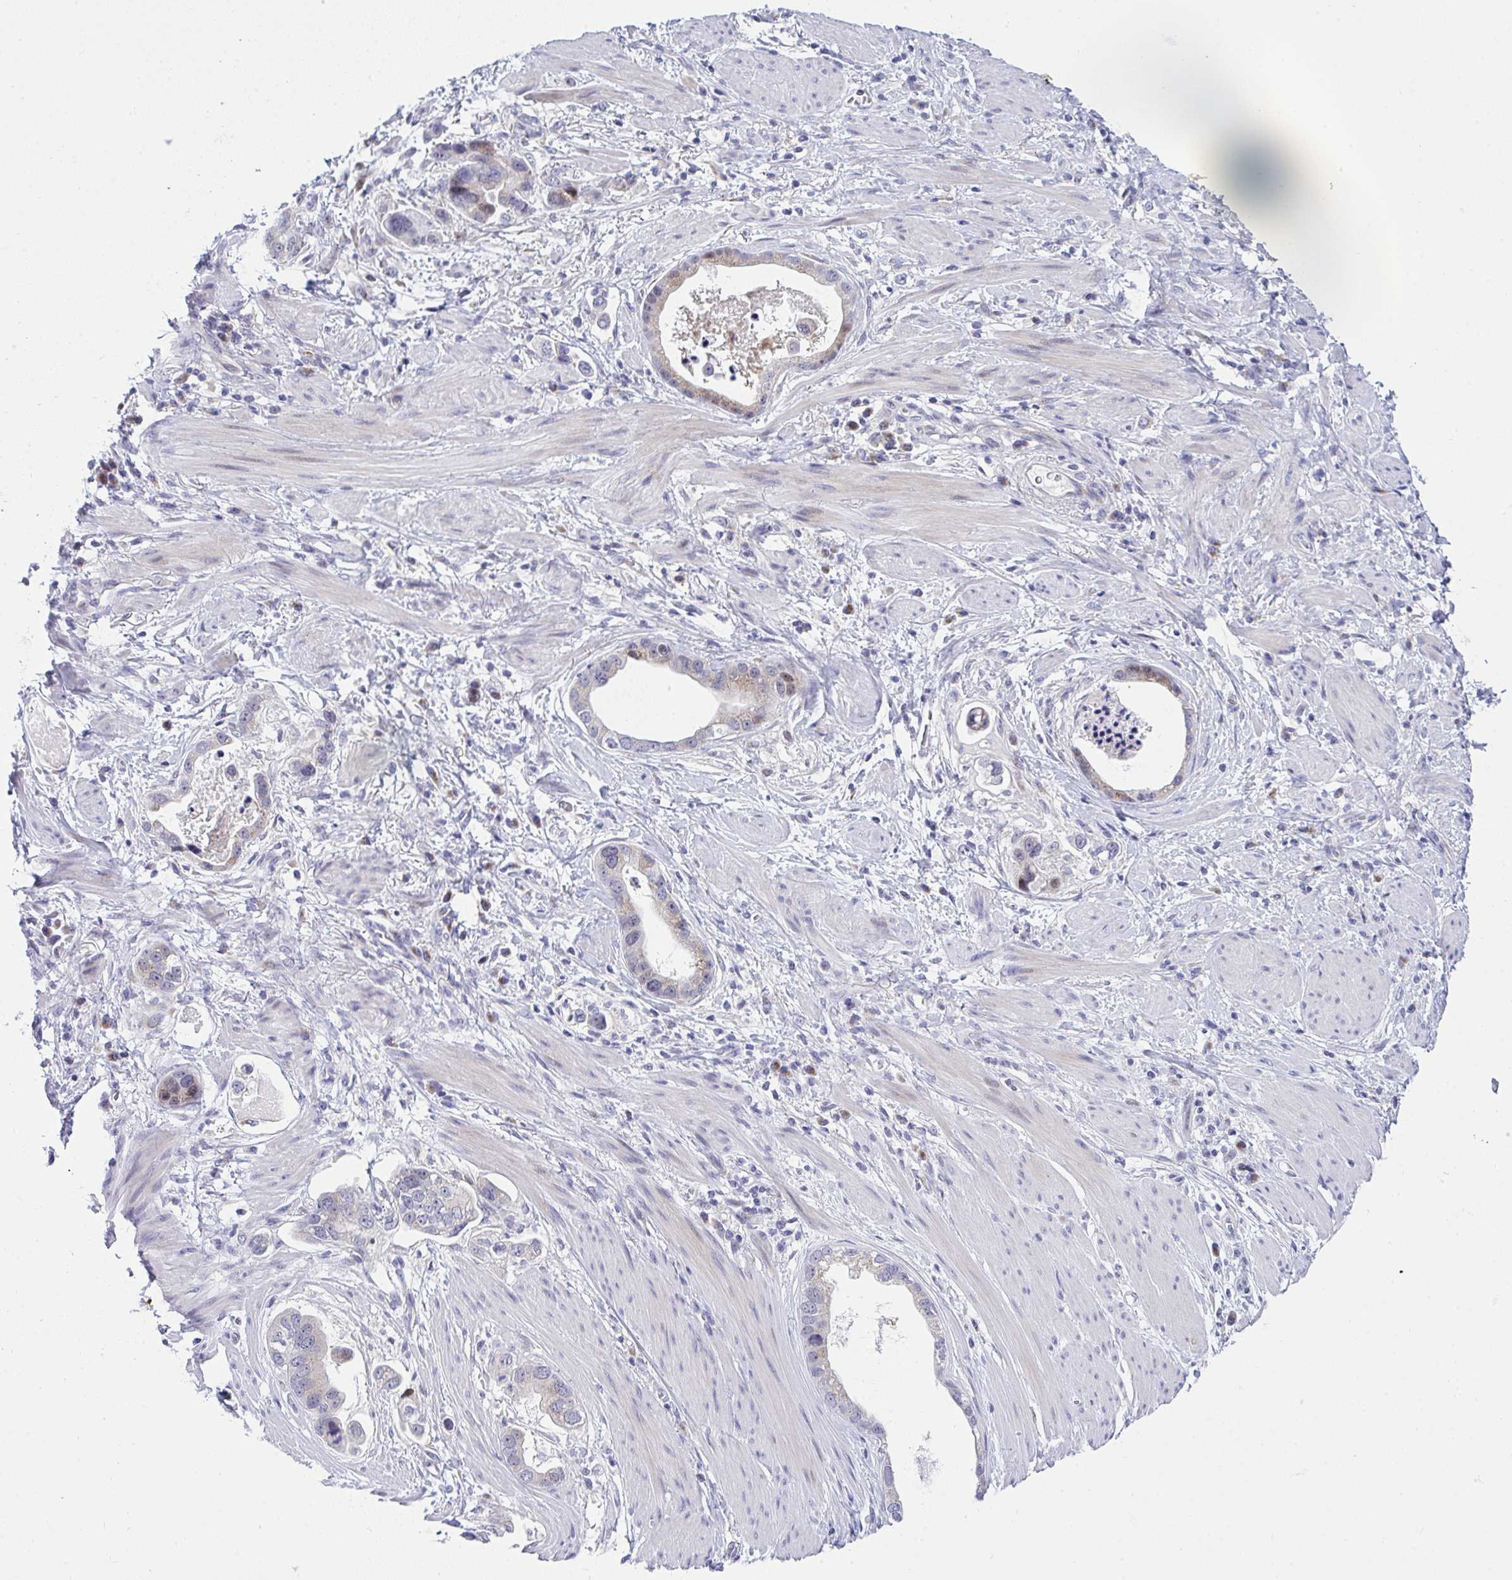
{"staining": {"intensity": "negative", "quantity": "none", "location": "none"}, "tissue": "stomach cancer", "cell_type": "Tumor cells", "image_type": "cancer", "snomed": [{"axis": "morphology", "description": "Adenocarcinoma, NOS"}, {"axis": "topography", "description": "Stomach, lower"}], "caption": "Micrograph shows no protein staining in tumor cells of stomach cancer tissue. (Brightfield microscopy of DAB immunohistochemistry at high magnification).", "gene": "ZNF554", "patient": {"sex": "female", "age": 93}}